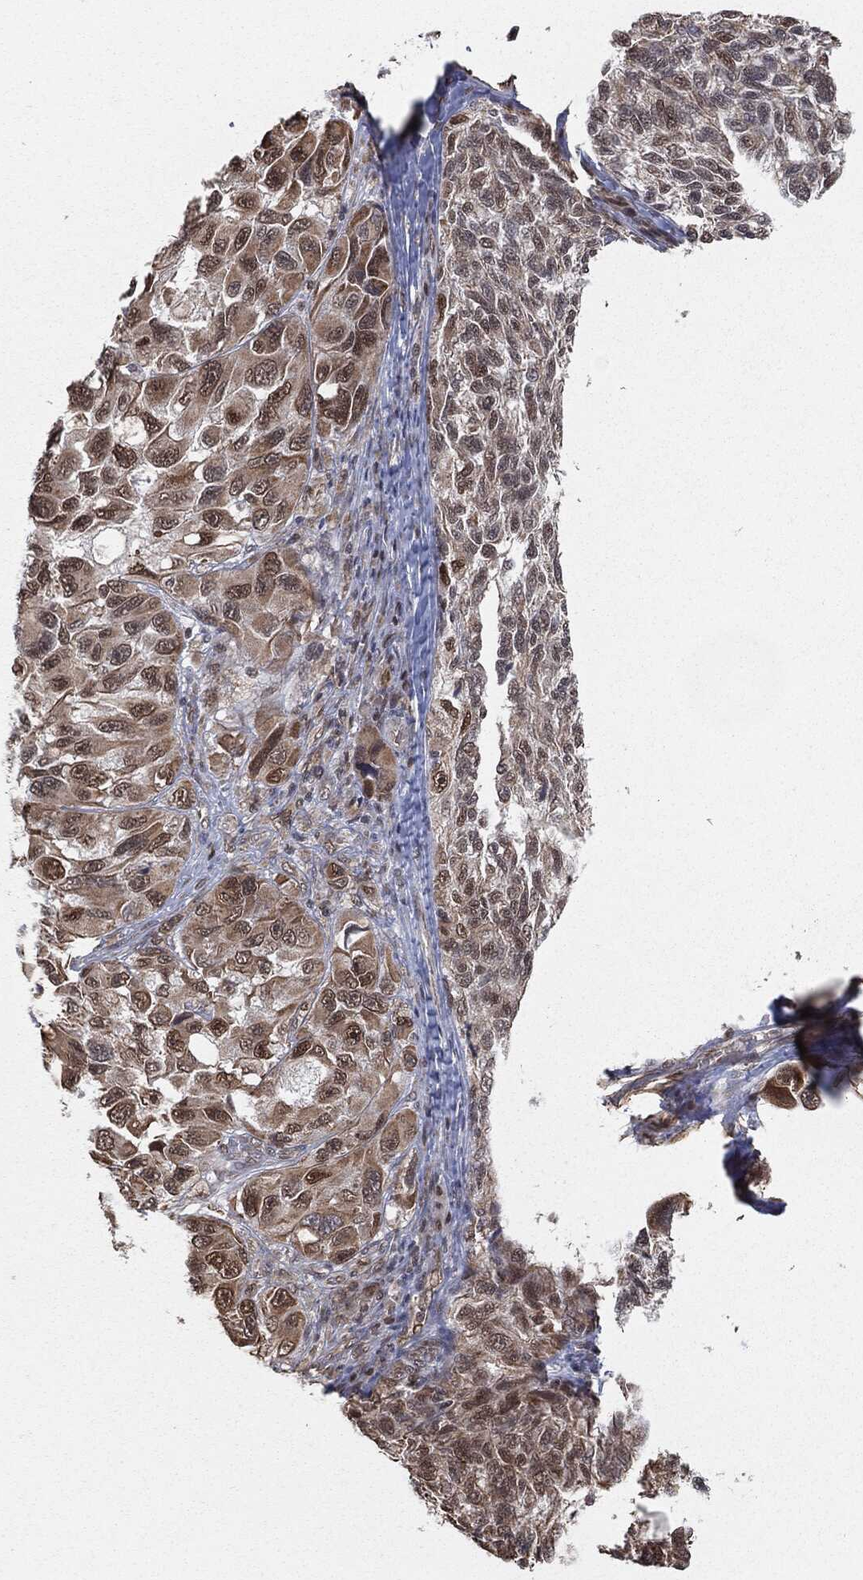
{"staining": {"intensity": "moderate", "quantity": "25%-75%", "location": "nuclear"}, "tissue": "melanoma", "cell_type": "Tumor cells", "image_type": "cancer", "snomed": [{"axis": "morphology", "description": "Malignant melanoma, NOS"}, {"axis": "topography", "description": "Skin"}], "caption": "Tumor cells demonstrate medium levels of moderate nuclear positivity in approximately 25%-75% of cells in human malignant melanoma.", "gene": "TP53RK", "patient": {"sex": "female", "age": 73}}